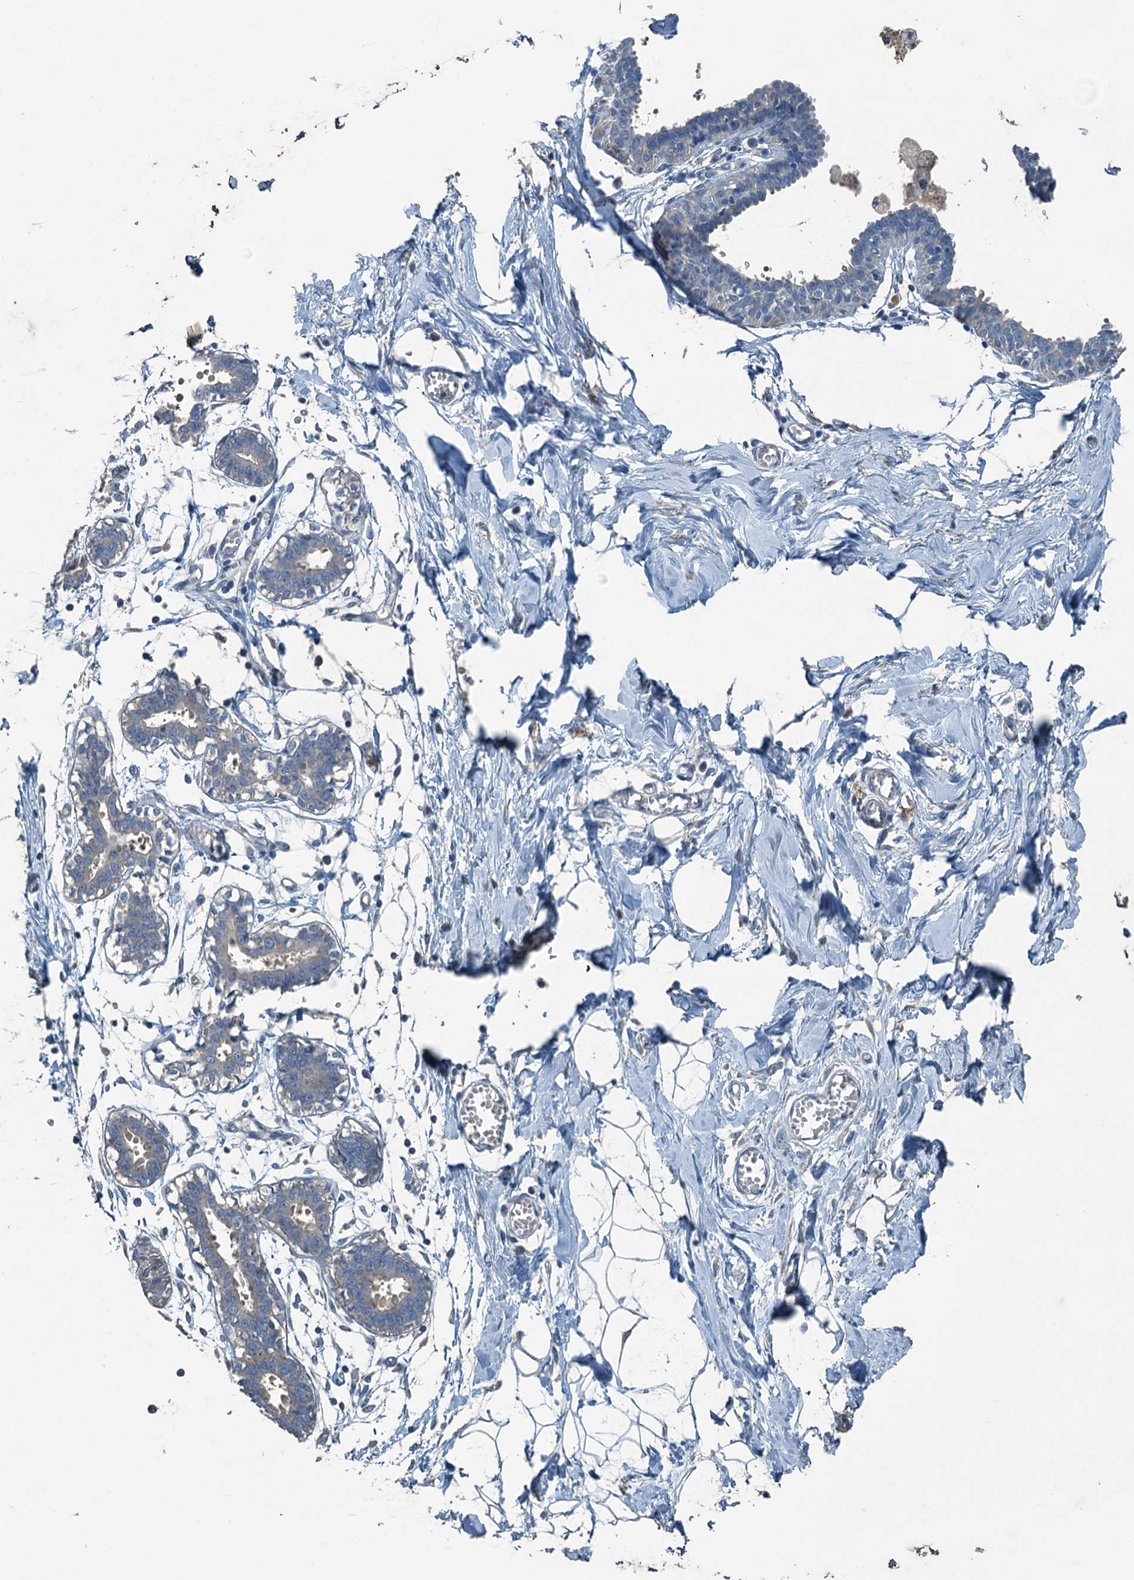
{"staining": {"intensity": "negative", "quantity": "none", "location": "none"}, "tissue": "breast", "cell_type": "Adipocytes", "image_type": "normal", "snomed": [{"axis": "morphology", "description": "Normal tissue, NOS"}, {"axis": "topography", "description": "Breast"}], "caption": "Adipocytes show no significant staining in benign breast. Nuclei are stained in blue.", "gene": "CBLIF", "patient": {"sex": "female", "age": 27}}